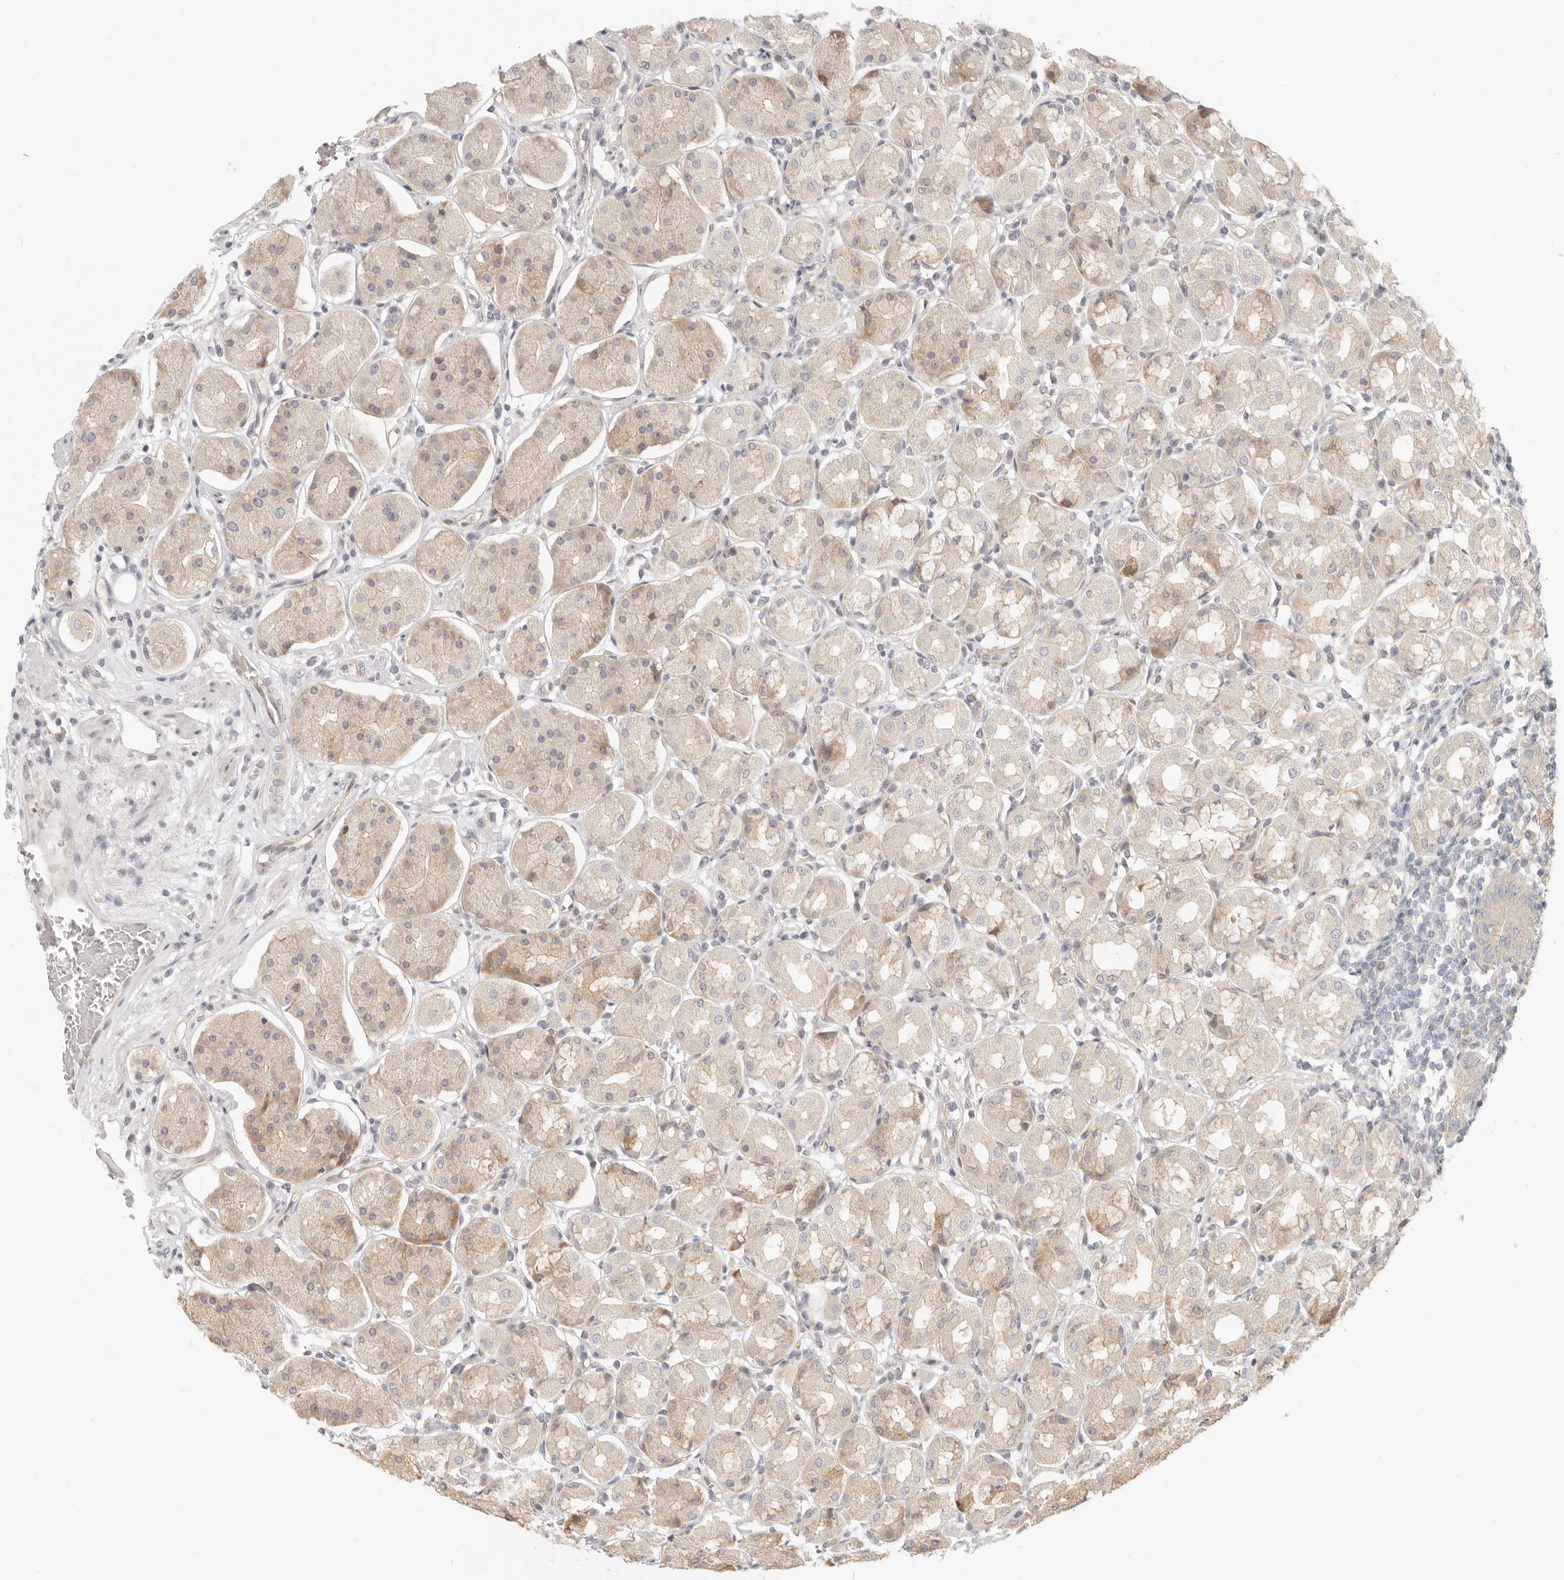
{"staining": {"intensity": "moderate", "quantity": "25%-75%", "location": "cytoplasmic/membranous"}, "tissue": "stomach", "cell_type": "Glandular cells", "image_type": "normal", "snomed": [{"axis": "morphology", "description": "Normal tissue, NOS"}, {"axis": "topography", "description": "Stomach"}, {"axis": "topography", "description": "Stomach, lower"}], "caption": "Immunohistochemical staining of unremarkable human stomach reveals moderate cytoplasmic/membranous protein expression in about 25%-75% of glandular cells. The staining was performed using DAB, with brown indicating positive protein expression. Nuclei are stained blue with hematoxylin.", "gene": "TUFT1", "patient": {"sex": "female", "age": 56}}